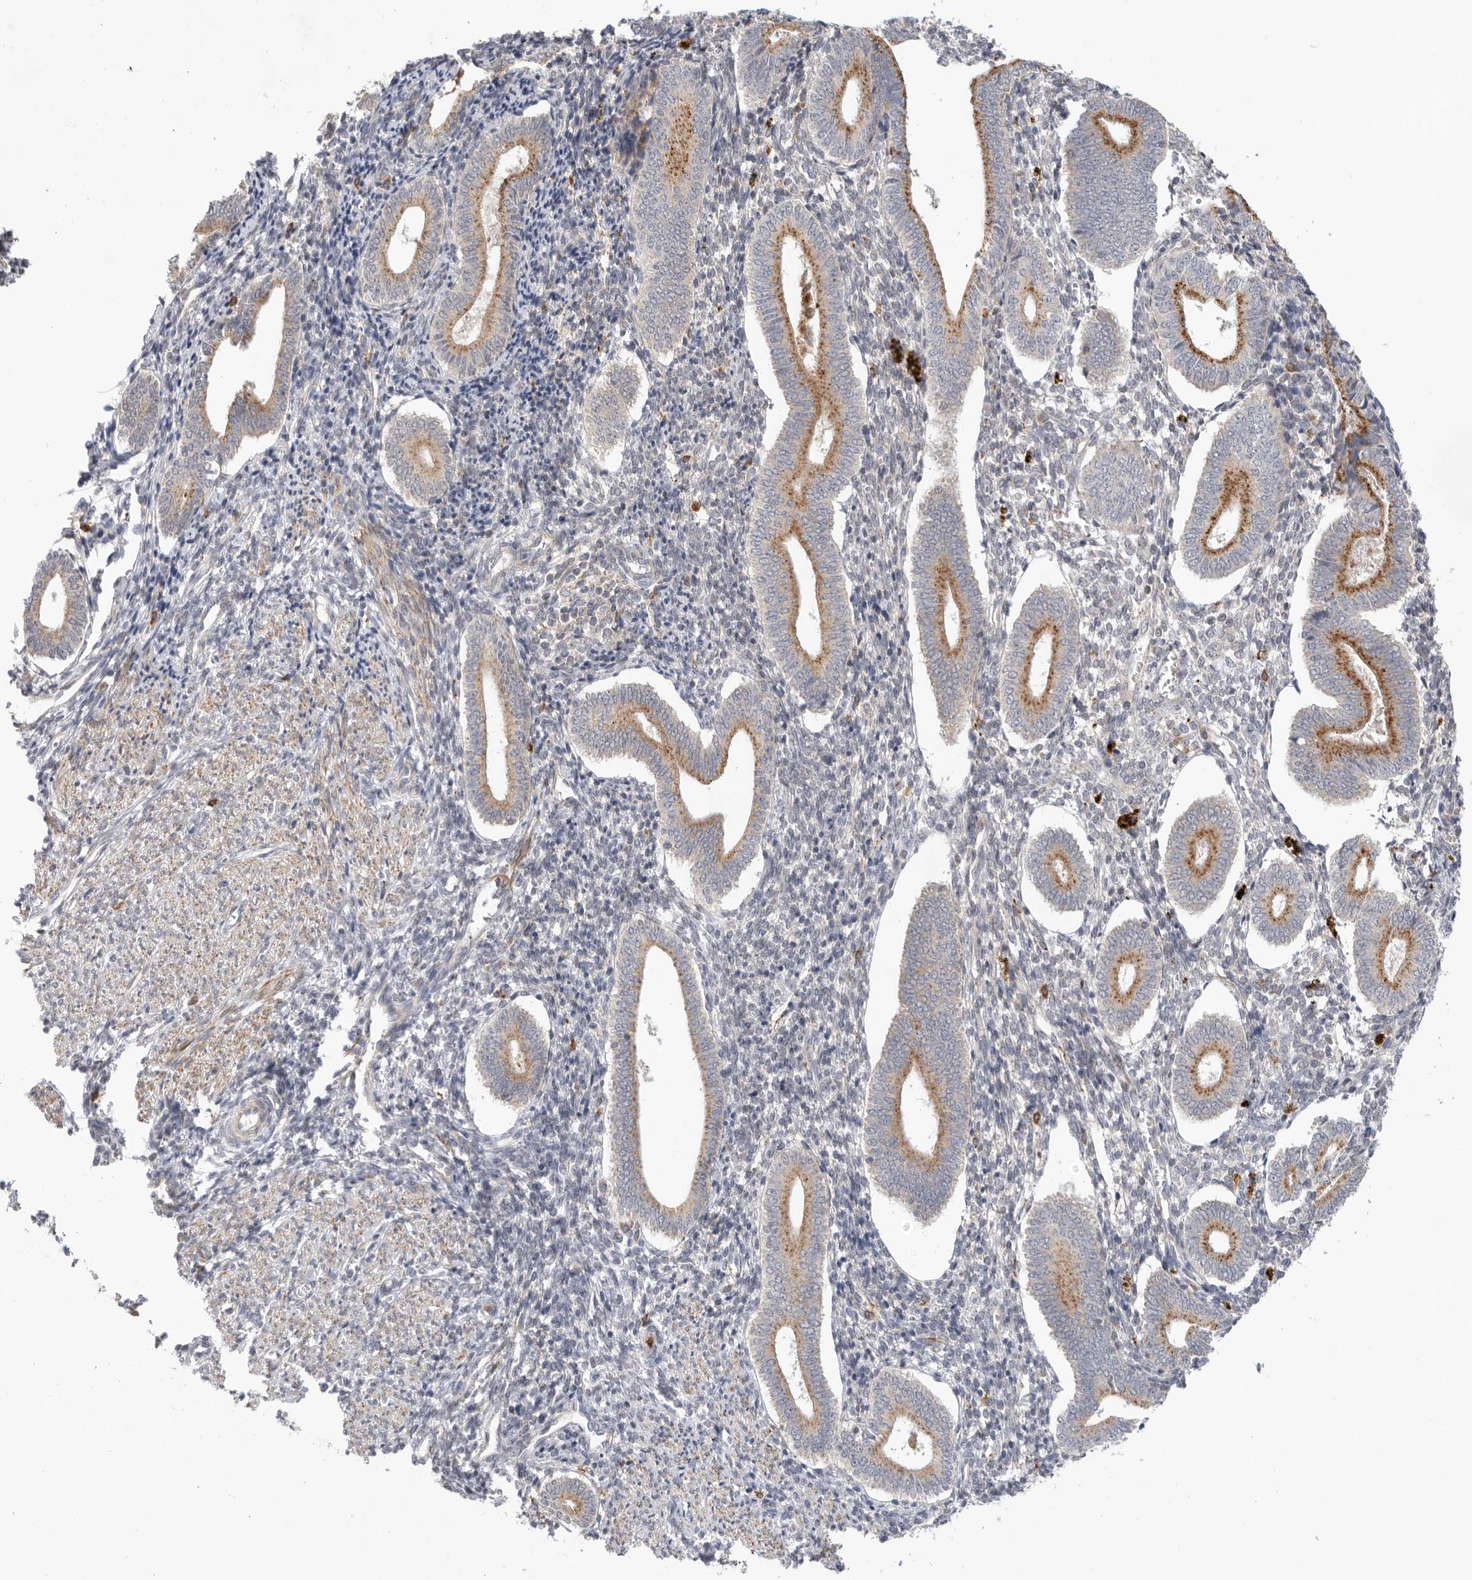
{"staining": {"intensity": "negative", "quantity": "none", "location": "none"}, "tissue": "endometrium", "cell_type": "Cells in endometrial stroma", "image_type": "normal", "snomed": [{"axis": "morphology", "description": "Normal tissue, NOS"}, {"axis": "topography", "description": "Uterus"}, {"axis": "topography", "description": "Endometrium"}], "caption": "Human endometrium stained for a protein using IHC shows no expression in cells in endometrial stroma.", "gene": "GNE", "patient": {"sex": "female", "age": 33}}